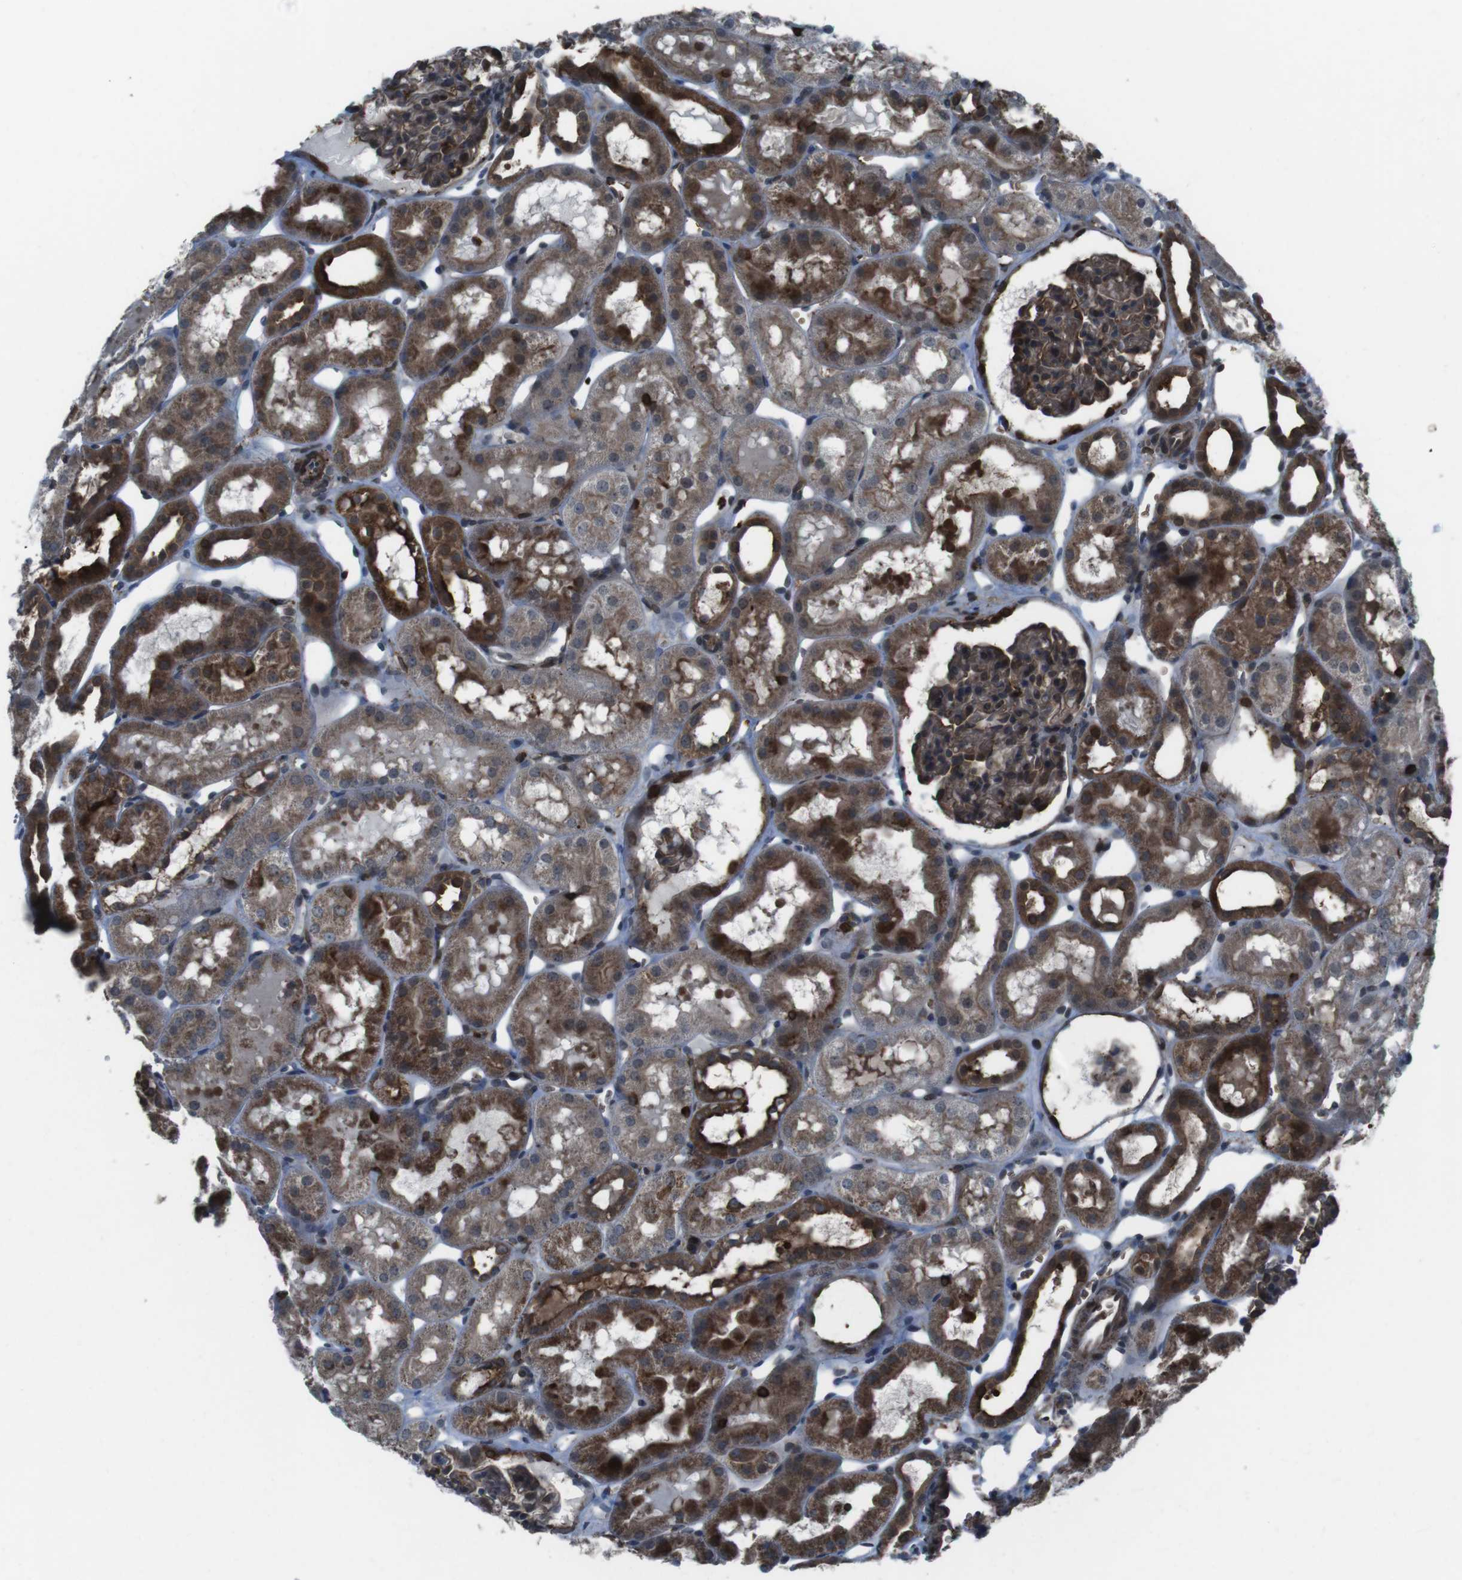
{"staining": {"intensity": "moderate", "quantity": ">75%", "location": "cytoplasmic/membranous"}, "tissue": "kidney", "cell_type": "Cells in glomeruli", "image_type": "normal", "snomed": [{"axis": "morphology", "description": "Normal tissue, NOS"}, {"axis": "topography", "description": "Kidney"}, {"axis": "topography", "description": "Urinary bladder"}], "caption": "Immunohistochemistry (IHC) of benign human kidney demonstrates medium levels of moderate cytoplasmic/membranous staining in about >75% of cells in glomeruli. The staining was performed using DAB, with brown indicating positive protein expression. Nuclei are stained blue with hematoxylin.", "gene": "GDF10", "patient": {"sex": "male", "age": 16}}